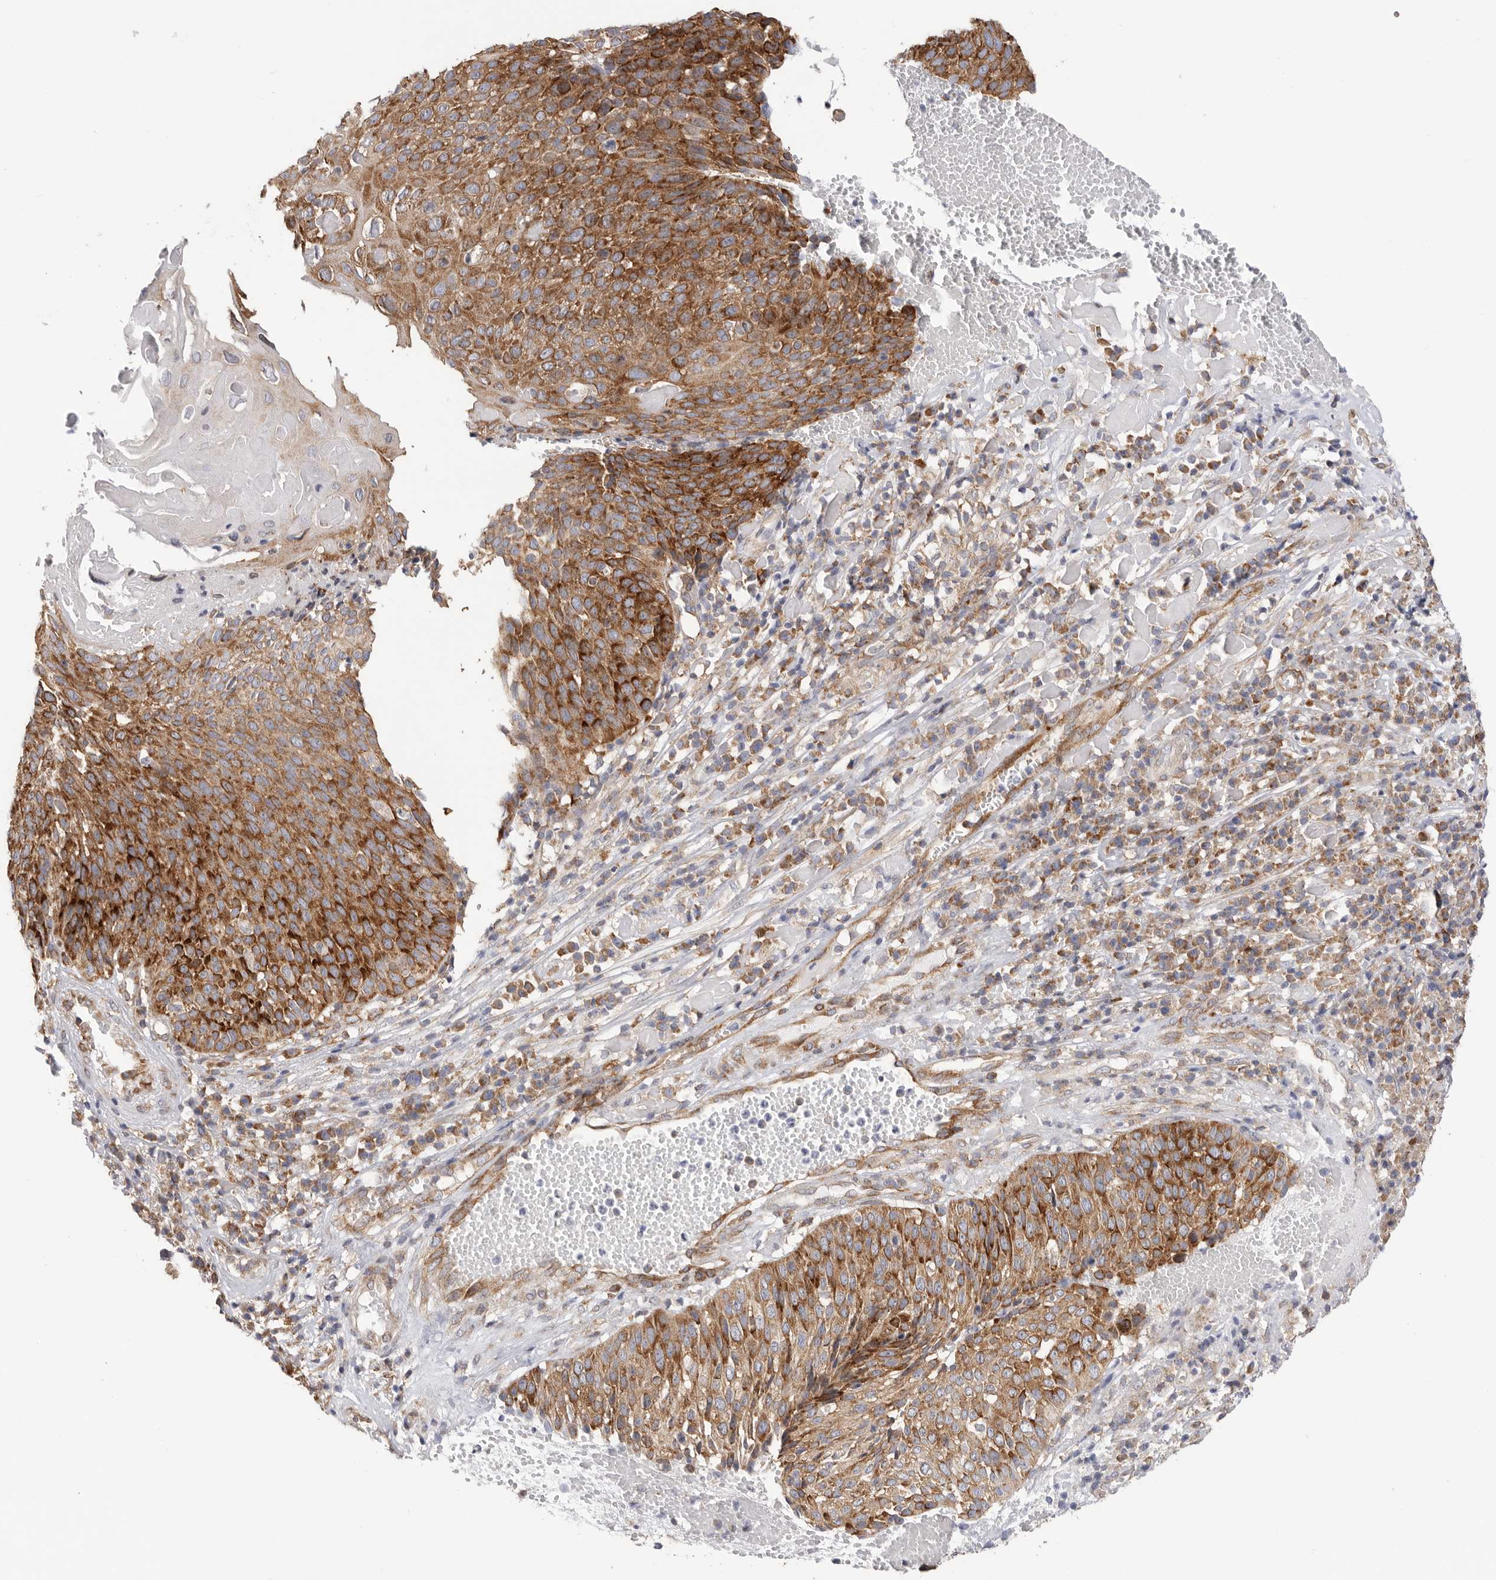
{"staining": {"intensity": "strong", "quantity": ">75%", "location": "cytoplasmic/membranous"}, "tissue": "cervical cancer", "cell_type": "Tumor cells", "image_type": "cancer", "snomed": [{"axis": "morphology", "description": "Squamous cell carcinoma, NOS"}, {"axis": "topography", "description": "Cervix"}], "caption": "High-magnification brightfield microscopy of cervical cancer (squamous cell carcinoma) stained with DAB (brown) and counterstained with hematoxylin (blue). tumor cells exhibit strong cytoplasmic/membranous staining is appreciated in about>75% of cells. The protein of interest is shown in brown color, while the nuclei are stained blue.", "gene": "SERBP1", "patient": {"sex": "female", "age": 74}}